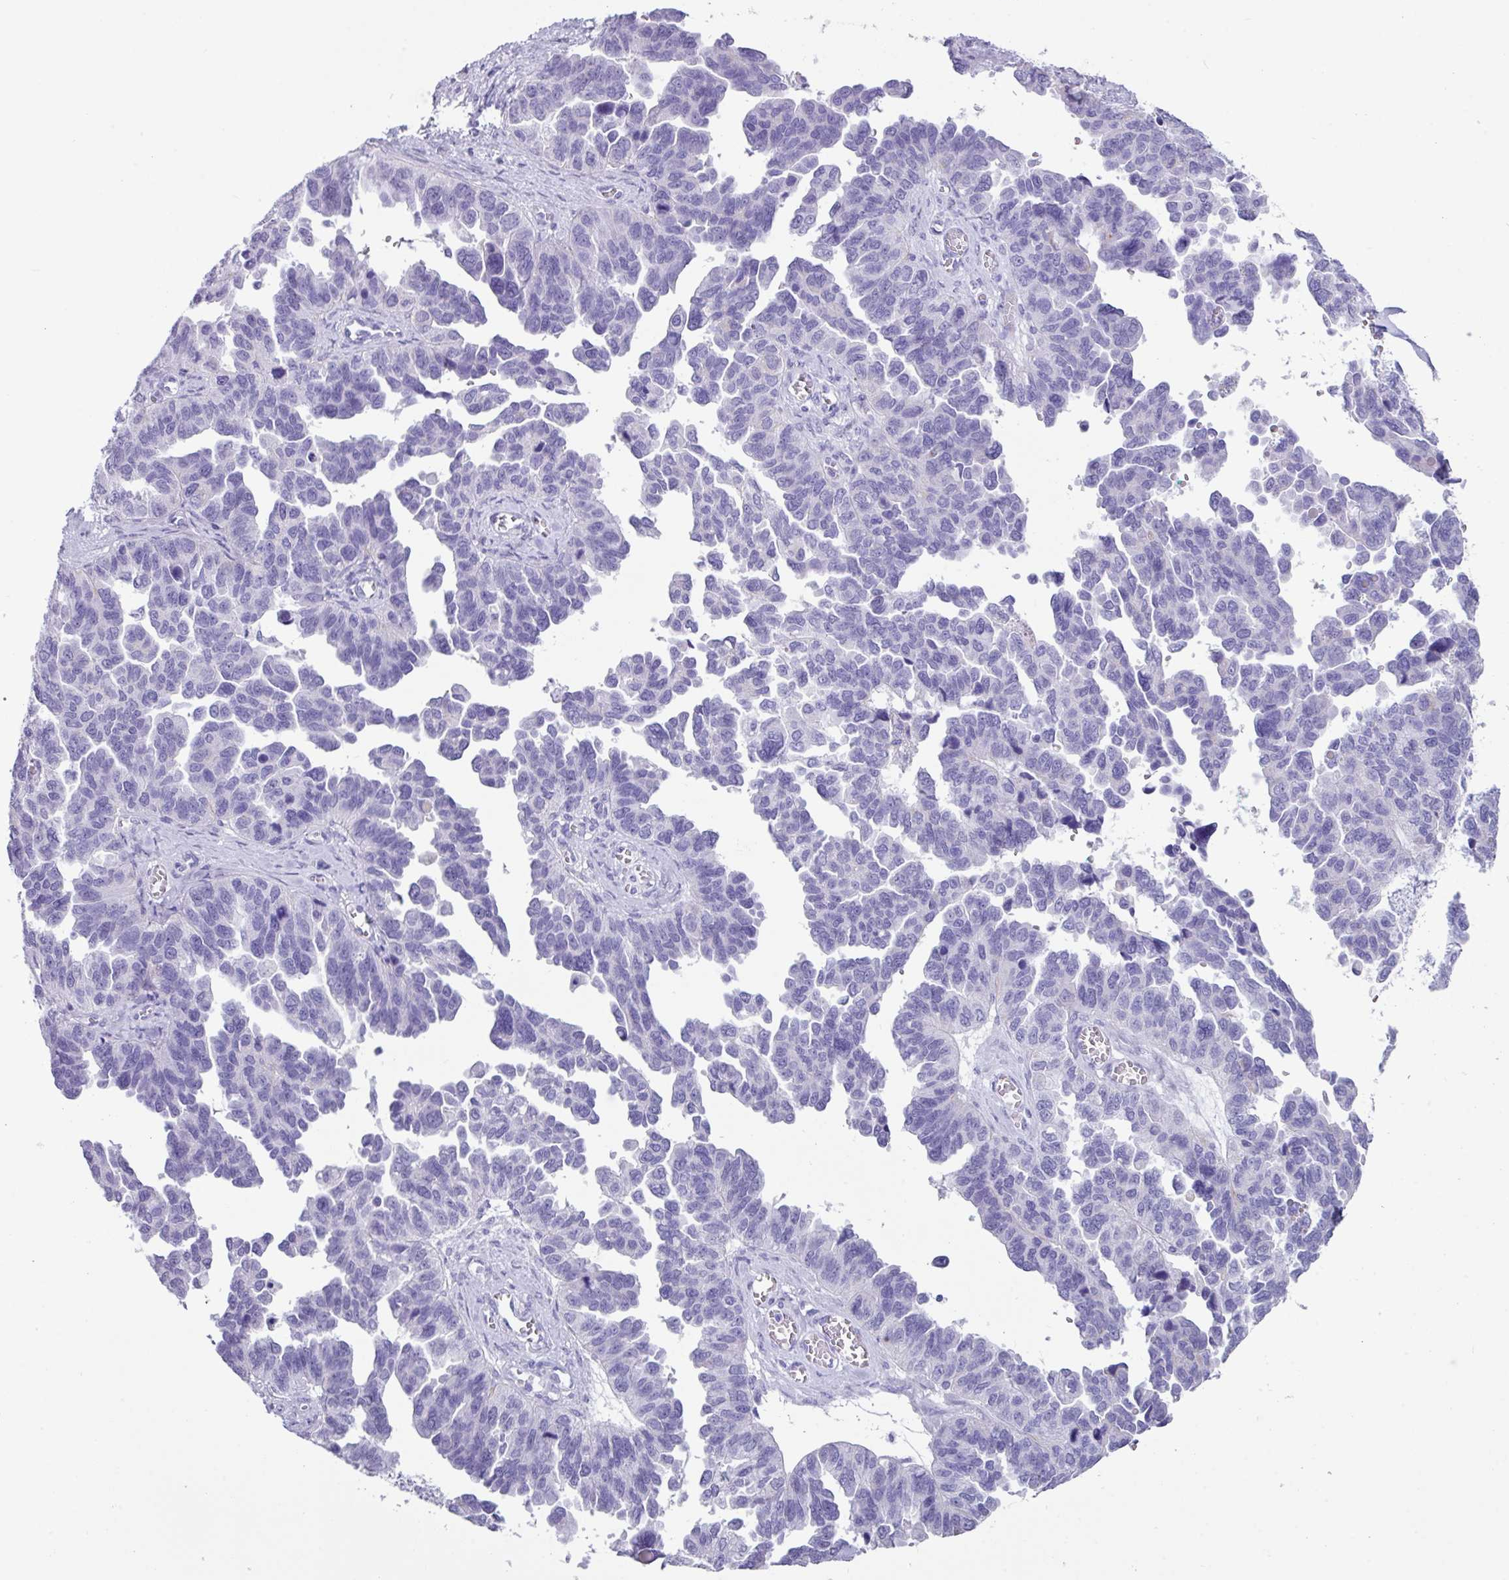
{"staining": {"intensity": "negative", "quantity": "none", "location": "none"}, "tissue": "ovarian cancer", "cell_type": "Tumor cells", "image_type": "cancer", "snomed": [{"axis": "morphology", "description": "Cystadenocarcinoma, serous, NOS"}, {"axis": "topography", "description": "Ovary"}], "caption": "Serous cystadenocarcinoma (ovarian) was stained to show a protein in brown. There is no significant expression in tumor cells. (Stains: DAB (3,3'-diaminobenzidine) IHC with hematoxylin counter stain, Microscopy: brightfield microscopy at high magnification).", "gene": "NCCRP1", "patient": {"sex": "female", "age": 64}}